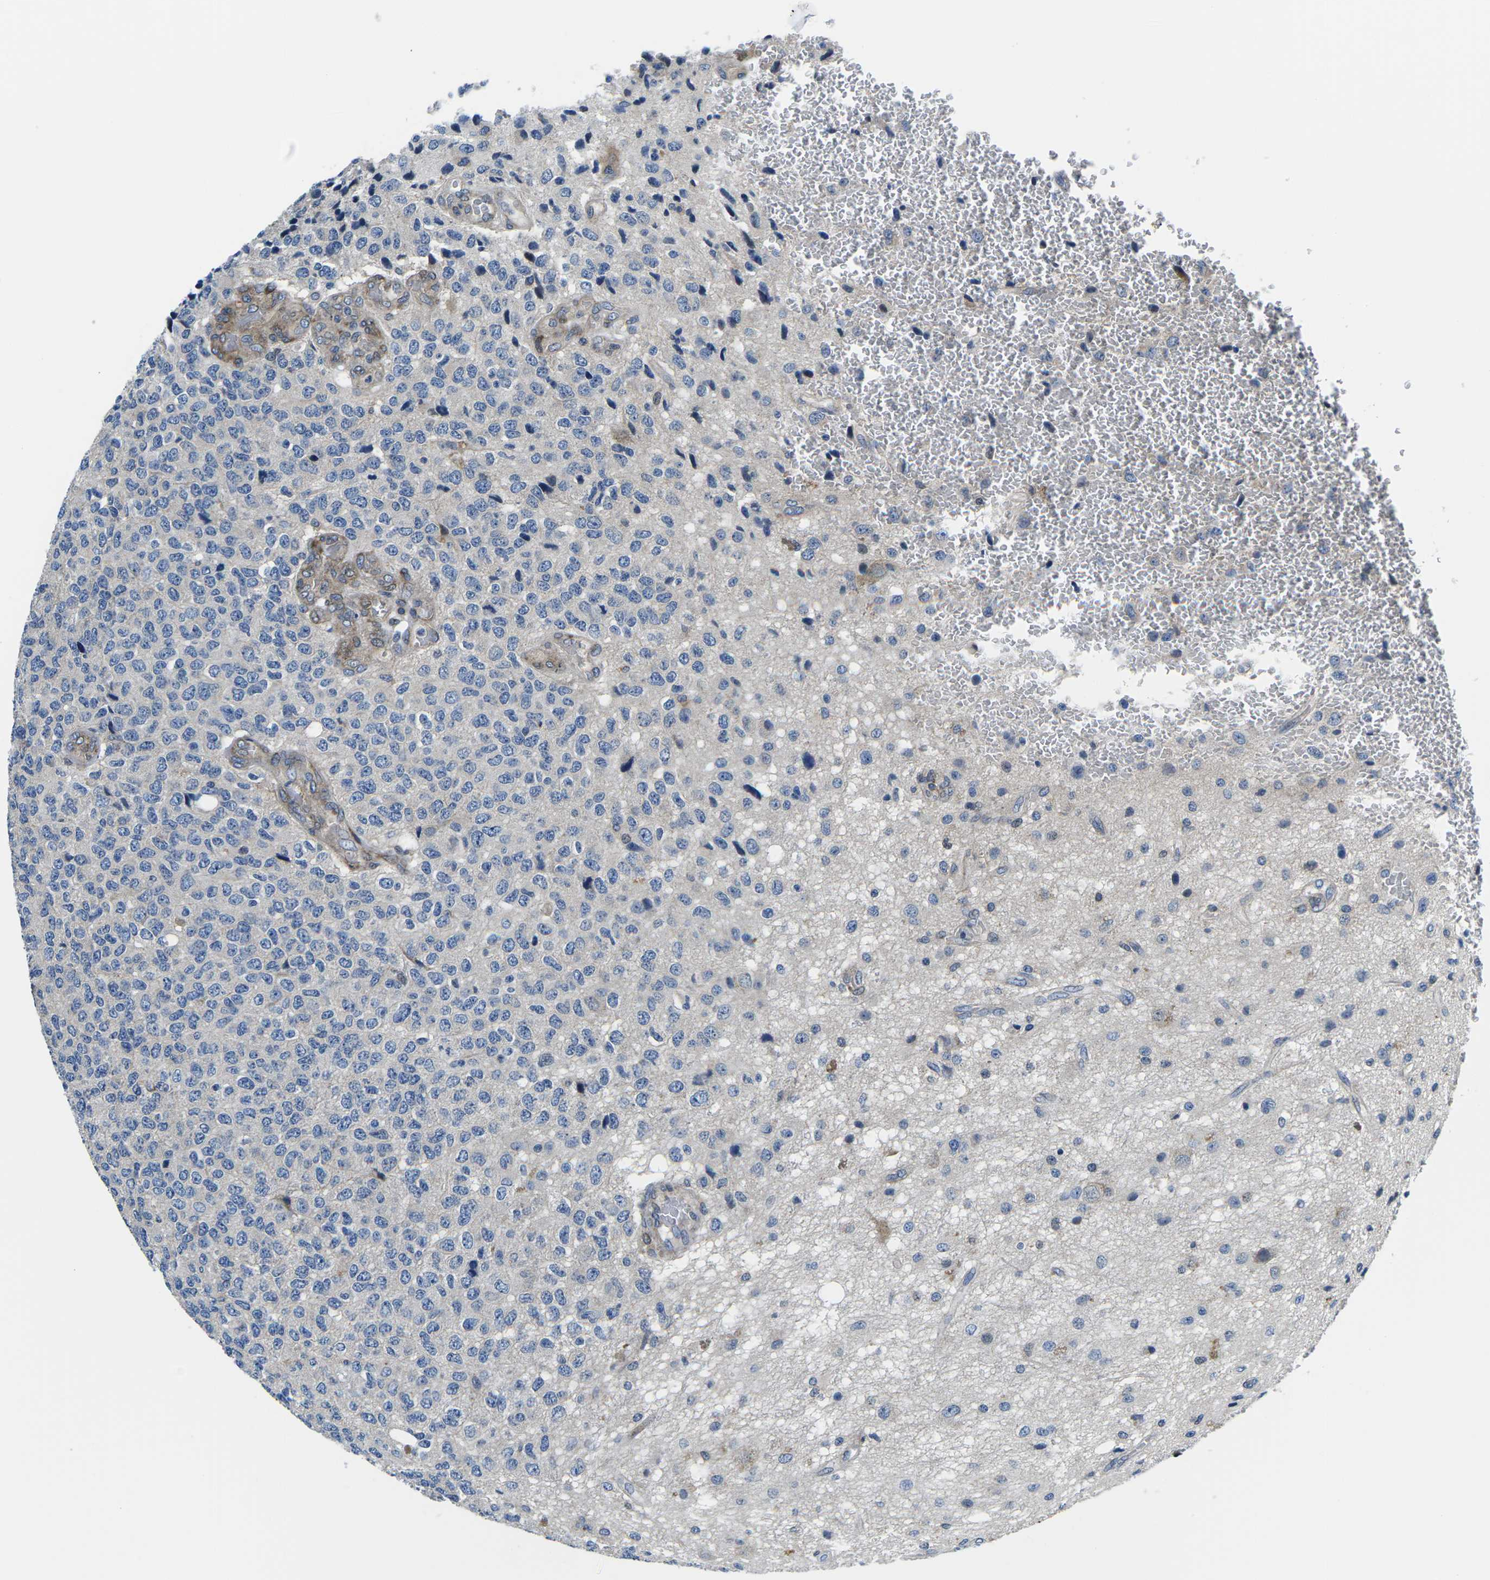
{"staining": {"intensity": "weak", "quantity": "<25%", "location": "cytoplasmic/membranous"}, "tissue": "glioma", "cell_type": "Tumor cells", "image_type": "cancer", "snomed": [{"axis": "morphology", "description": "Glioma, malignant, High grade"}, {"axis": "topography", "description": "pancreas cauda"}], "caption": "The immunohistochemistry (IHC) photomicrograph has no significant expression in tumor cells of glioma tissue. (Brightfield microscopy of DAB (3,3'-diaminobenzidine) immunohistochemistry (IHC) at high magnification).", "gene": "EIF4E", "patient": {"sex": "male", "age": 60}}